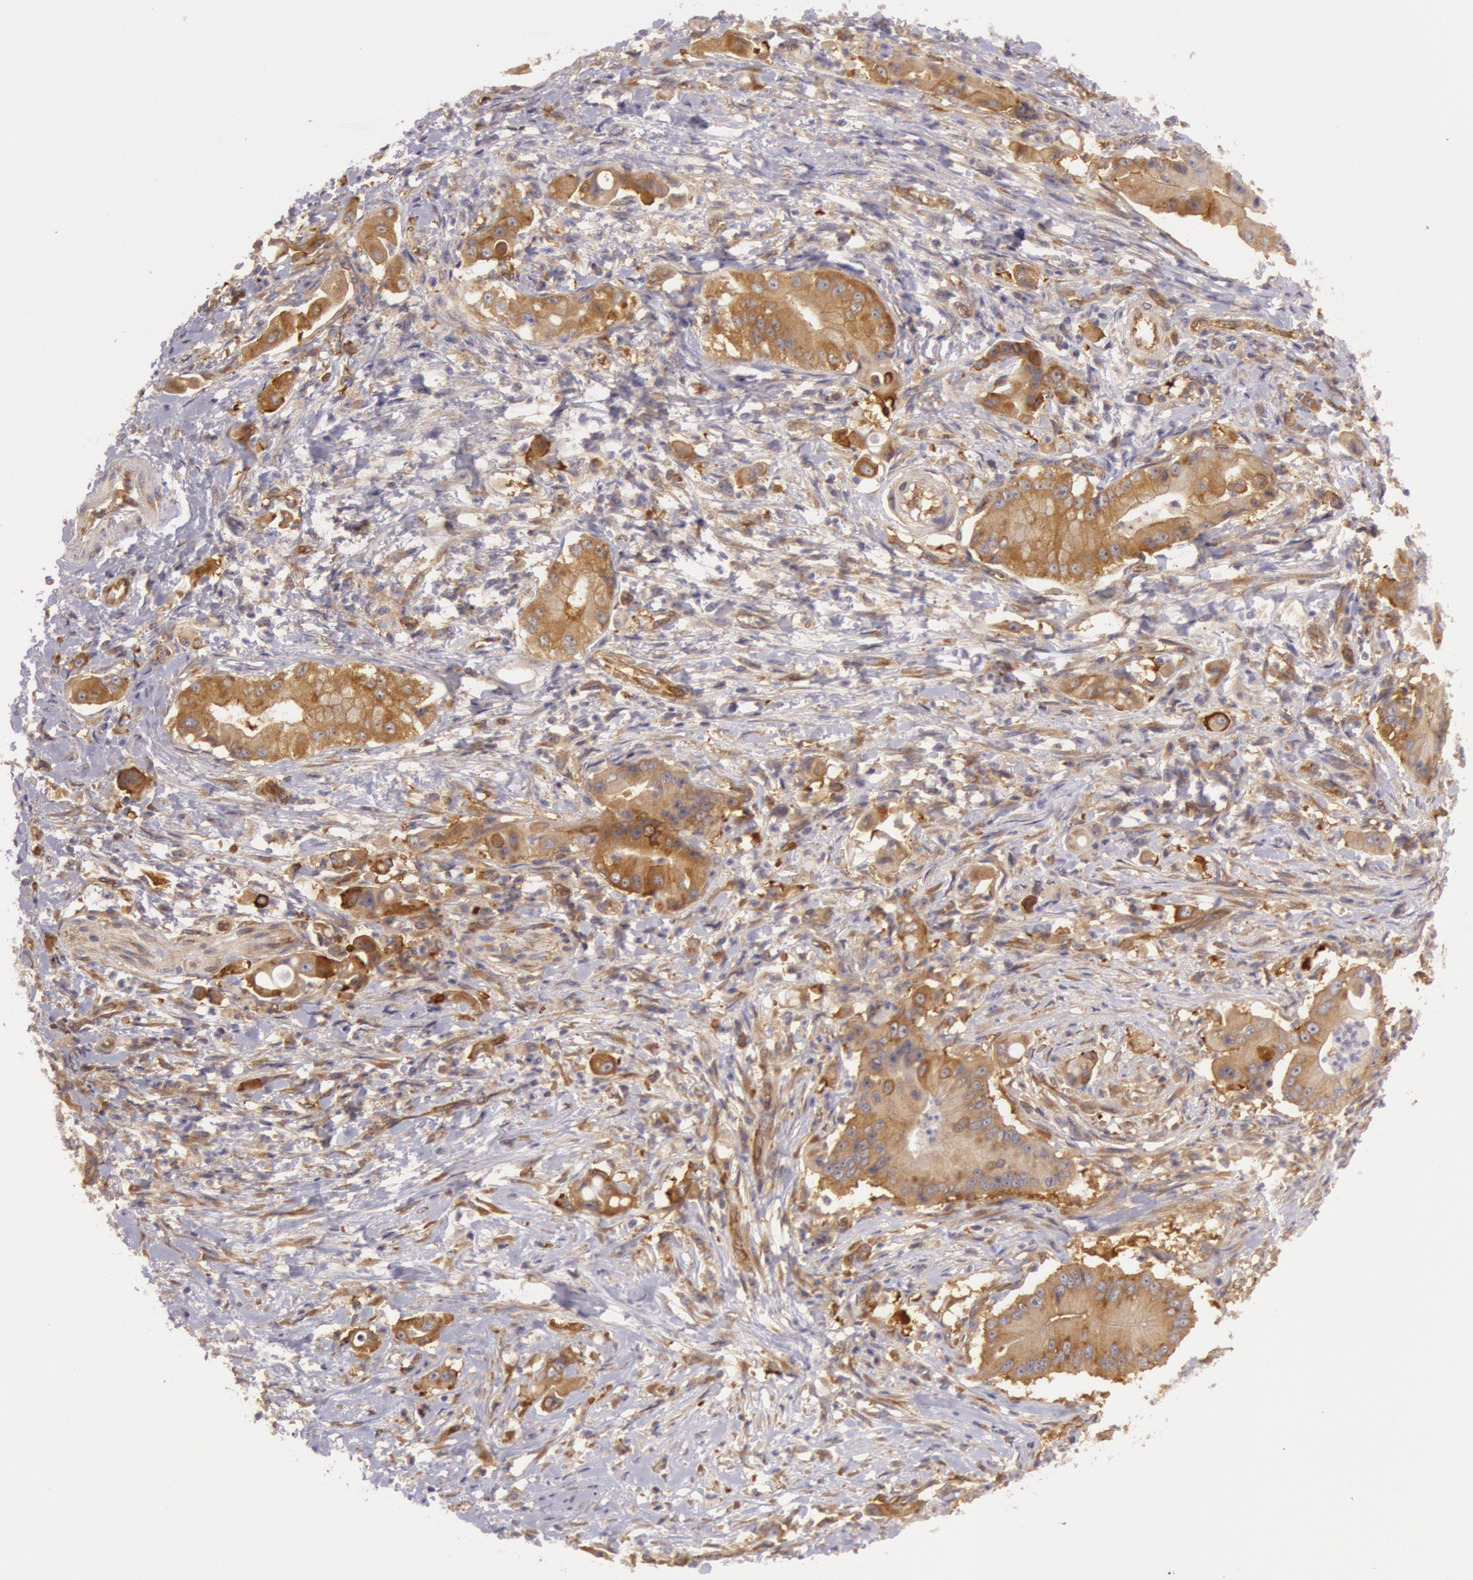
{"staining": {"intensity": "moderate", "quantity": ">75%", "location": "cytoplasmic/membranous"}, "tissue": "pancreatic cancer", "cell_type": "Tumor cells", "image_type": "cancer", "snomed": [{"axis": "morphology", "description": "Adenocarcinoma, NOS"}, {"axis": "topography", "description": "Pancreas"}], "caption": "Protein staining of pancreatic cancer (adenocarcinoma) tissue reveals moderate cytoplasmic/membranous expression in approximately >75% of tumor cells.", "gene": "CHUK", "patient": {"sex": "male", "age": 62}}